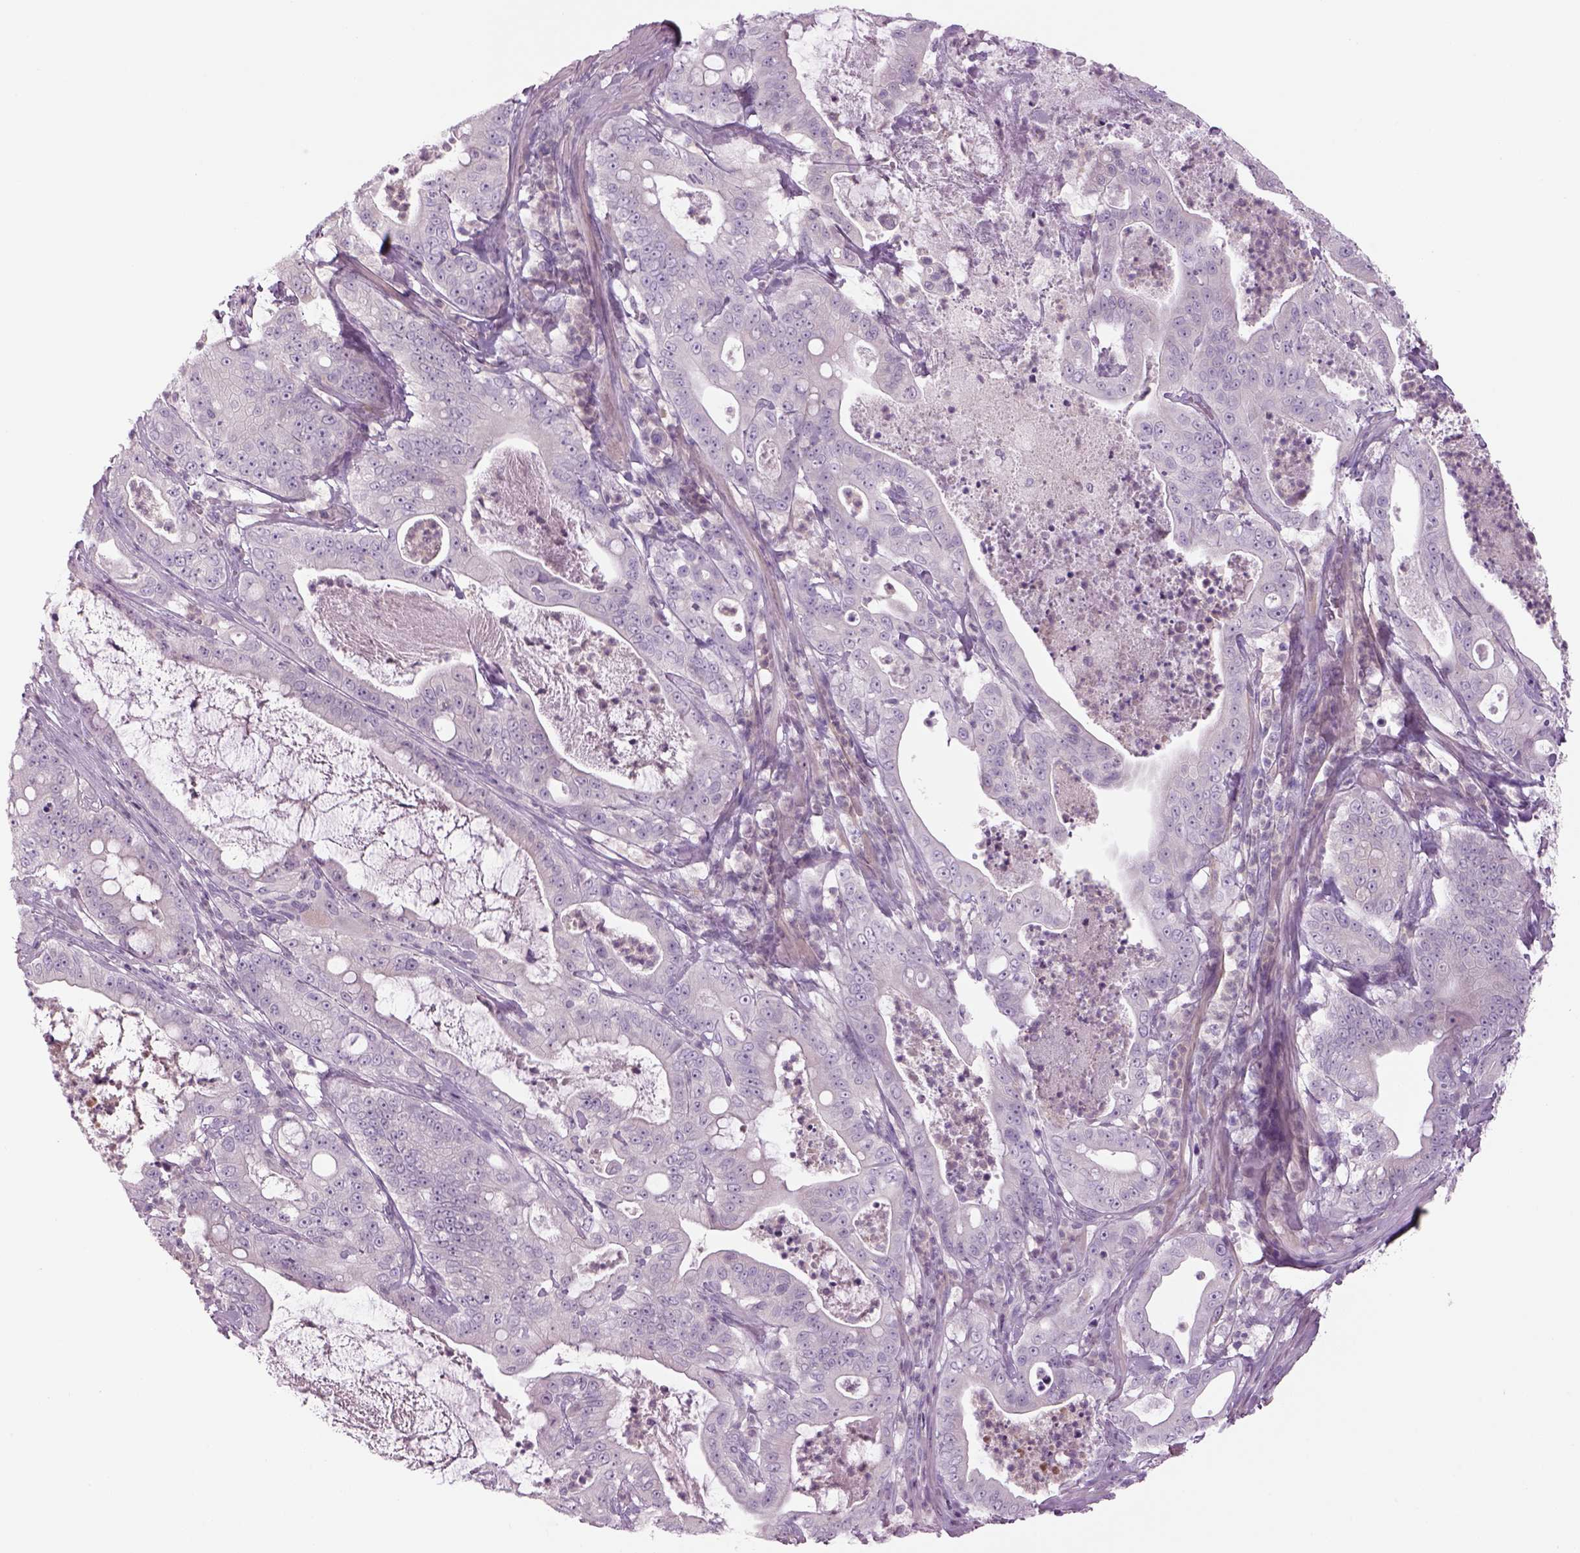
{"staining": {"intensity": "negative", "quantity": "none", "location": "none"}, "tissue": "pancreatic cancer", "cell_type": "Tumor cells", "image_type": "cancer", "snomed": [{"axis": "morphology", "description": "Adenocarcinoma, NOS"}, {"axis": "topography", "description": "Pancreas"}], "caption": "Tumor cells are negative for protein expression in human pancreatic adenocarcinoma.", "gene": "MDH1B", "patient": {"sex": "male", "age": 71}}